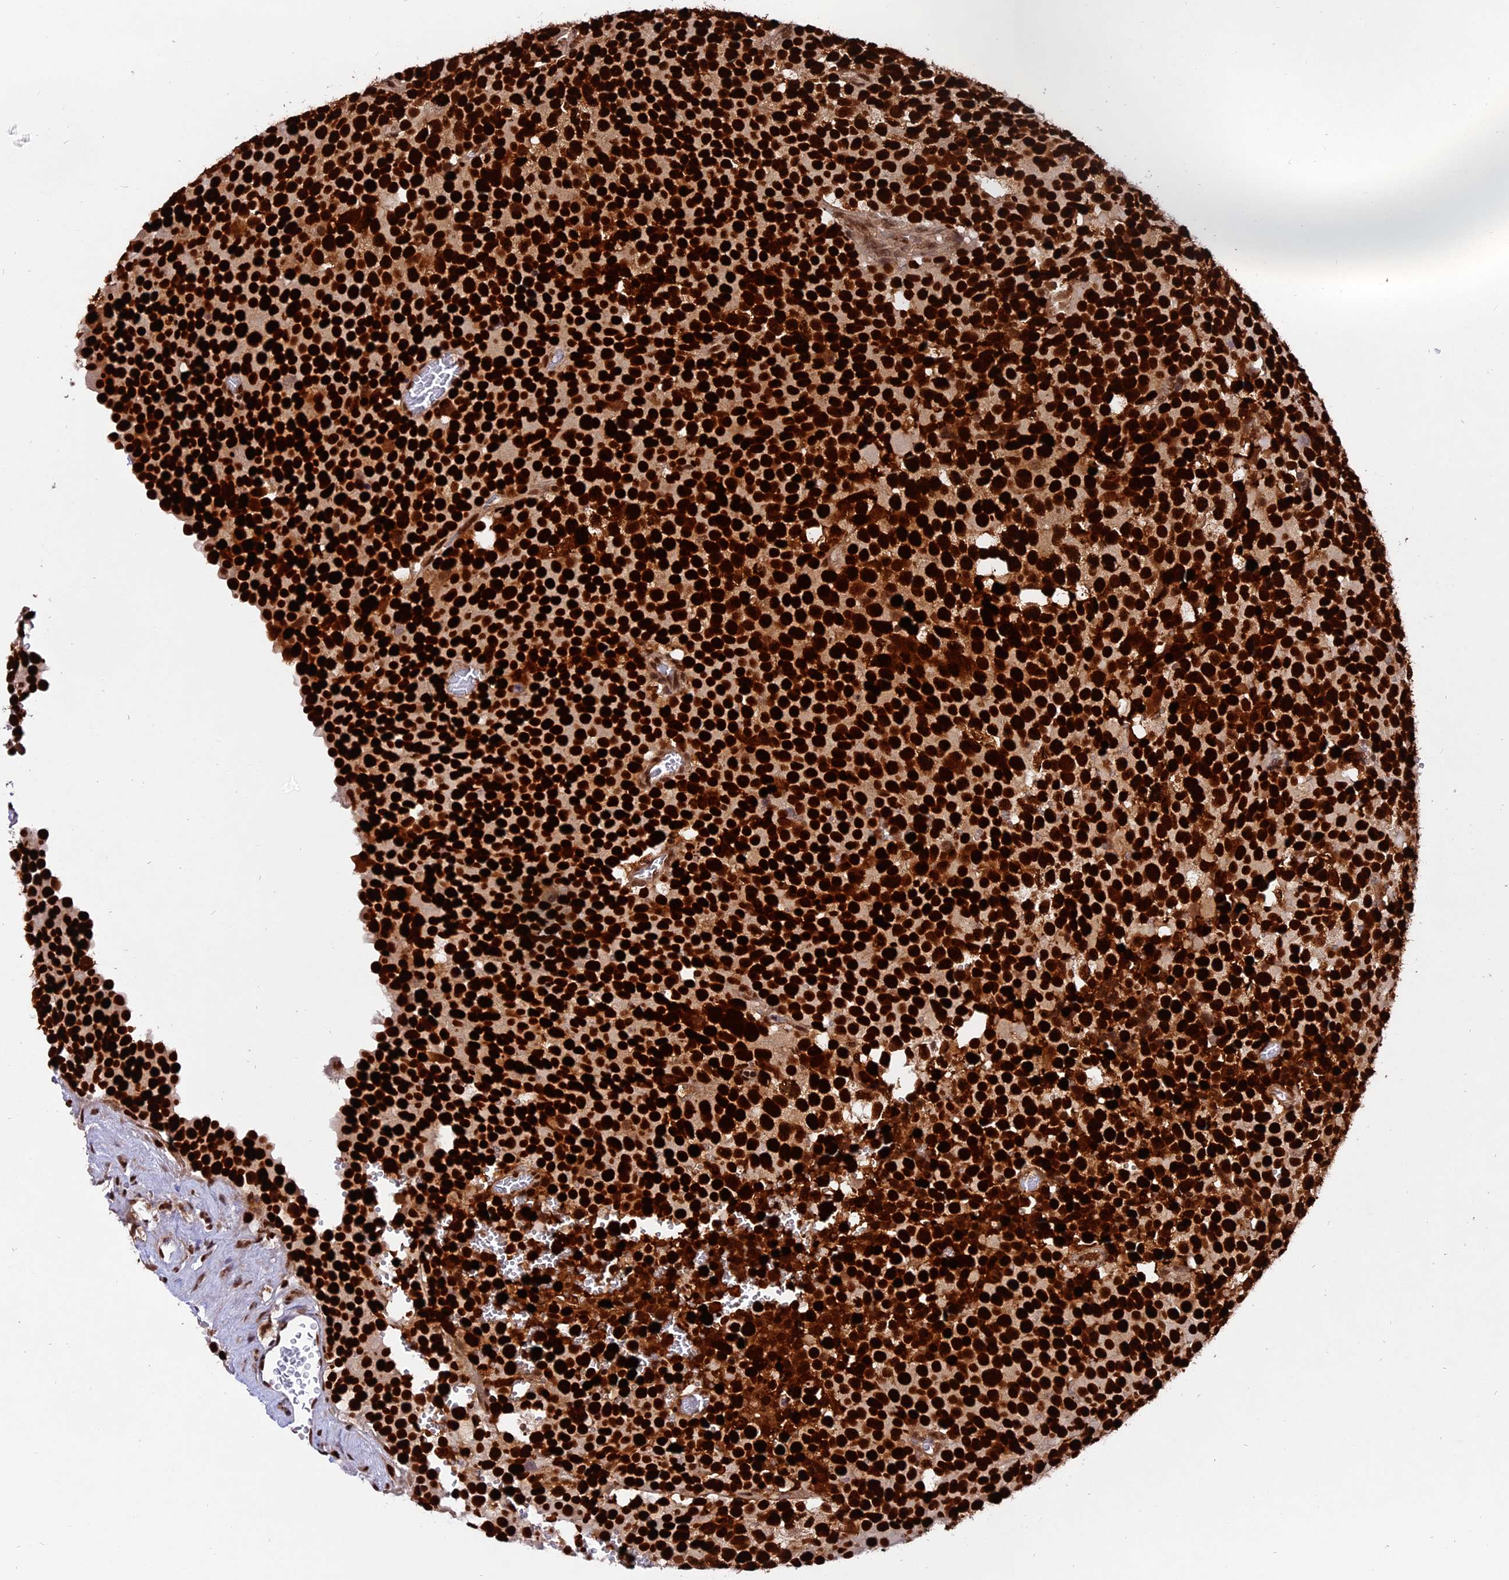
{"staining": {"intensity": "strong", "quantity": ">75%", "location": "nuclear"}, "tissue": "testis cancer", "cell_type": "Tumor cells", "image_type": "cancer", "snomed": [{"axis": "morphology", "description": "Seminoma, NOS"}, {"axis": "topography", "description": "Testis"}], "caption": "Immunohistochemical staining of testis seminoma demonstrates high levels of strong nuclear staining in about >75% of tumor cells.", "gene": "RAMAC", "patient": {"sex": "male", "age": 71}}